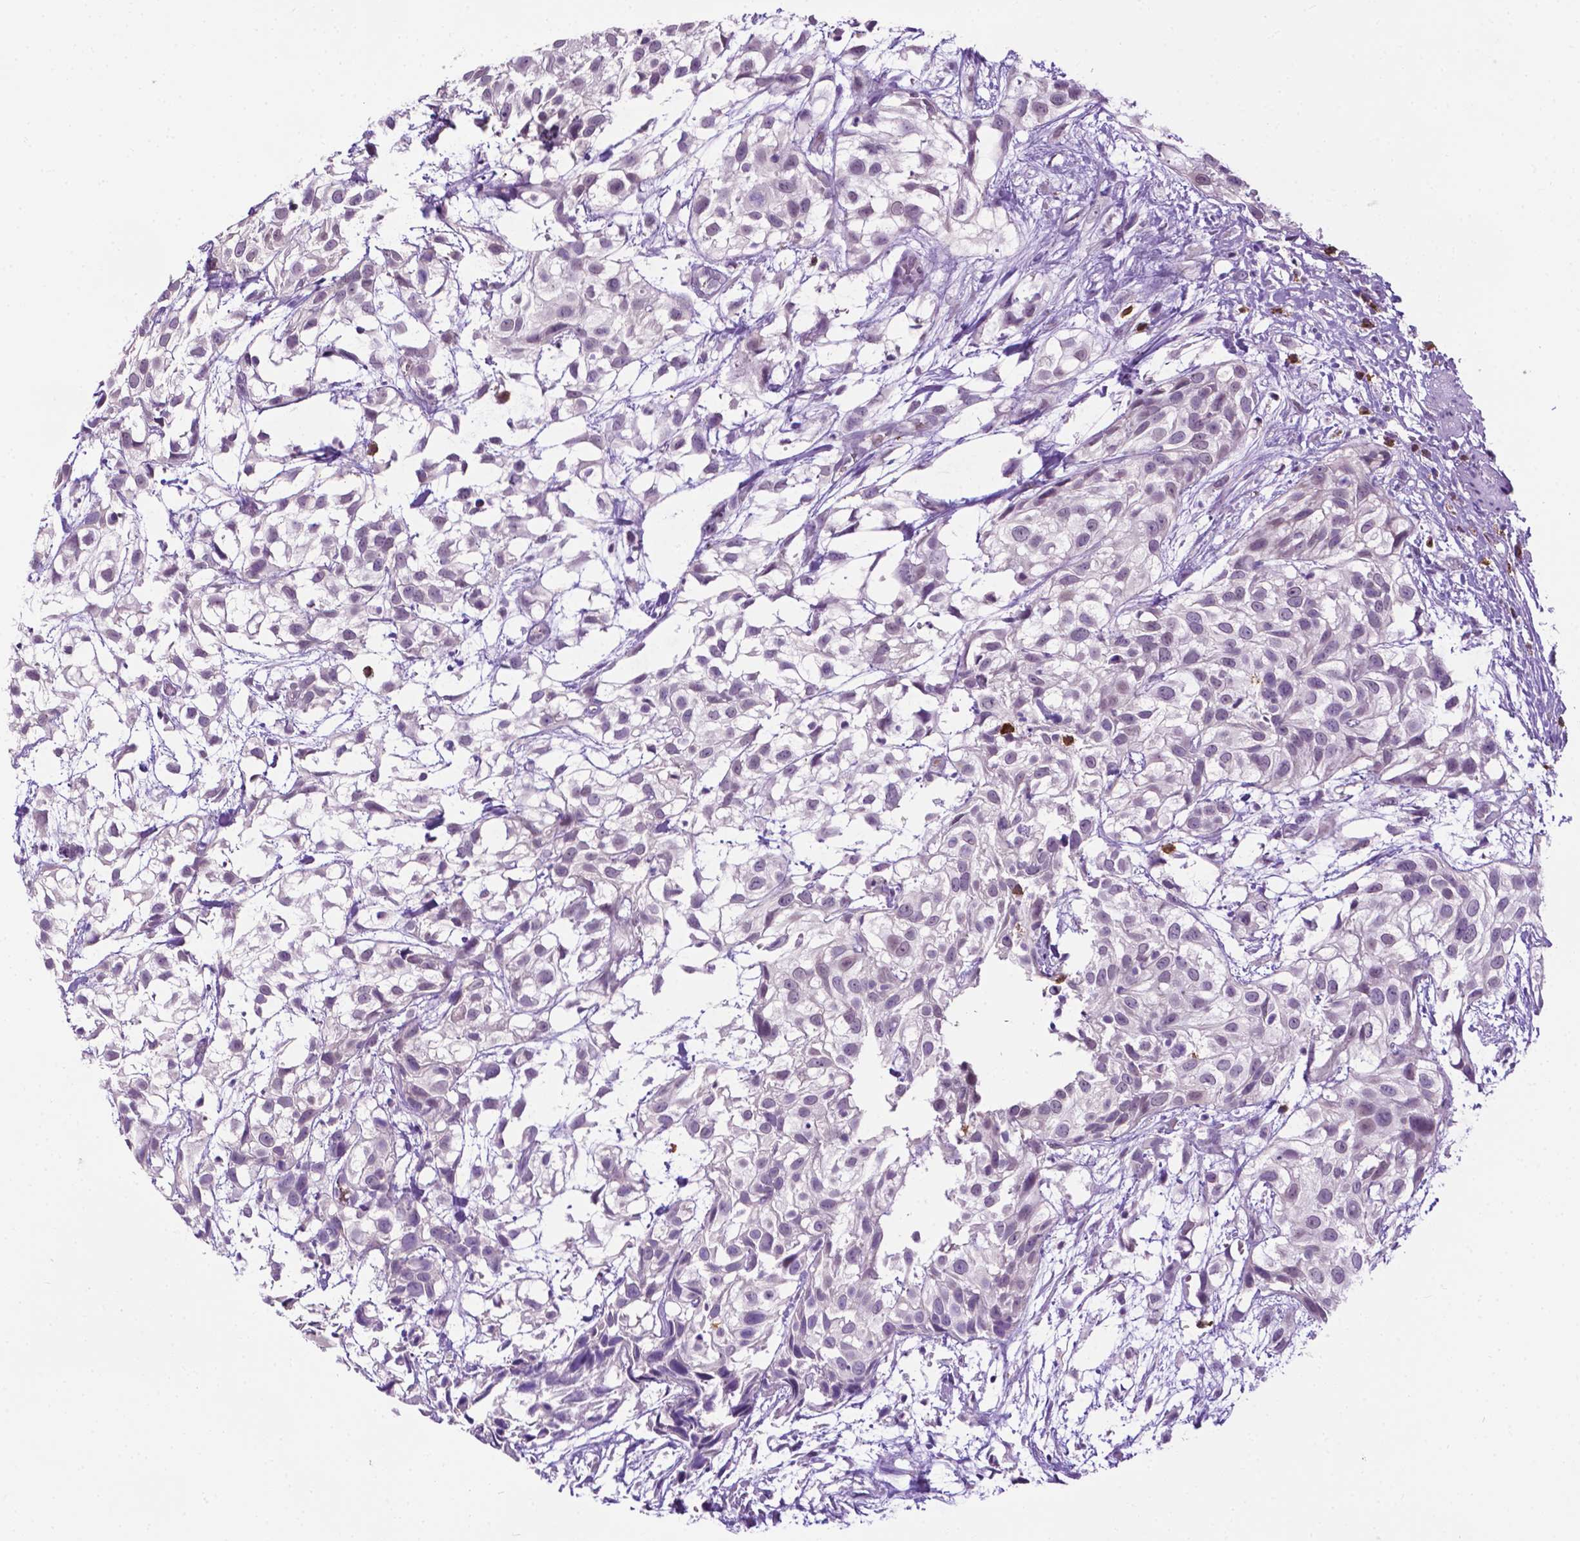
{"staining": {"intensity": "negative", "quantity": "none", "location": "none"}, "tissue": "urothelial cancer", "cell_type": "Tumor cells", "image_type": "cancer", "snomed": [{"axis": "morphology", "description": "Urothelial carcinoma, High grade"}, {"axis": "topography", "description": "Urinary bladder"}], "caption": "High-grade urothelial carcinoma was stained to show a protein in brown. There is no significant staining in tumor cells.", "gene": "MMP27", "patient": {"sex": "male", "age": 56}}